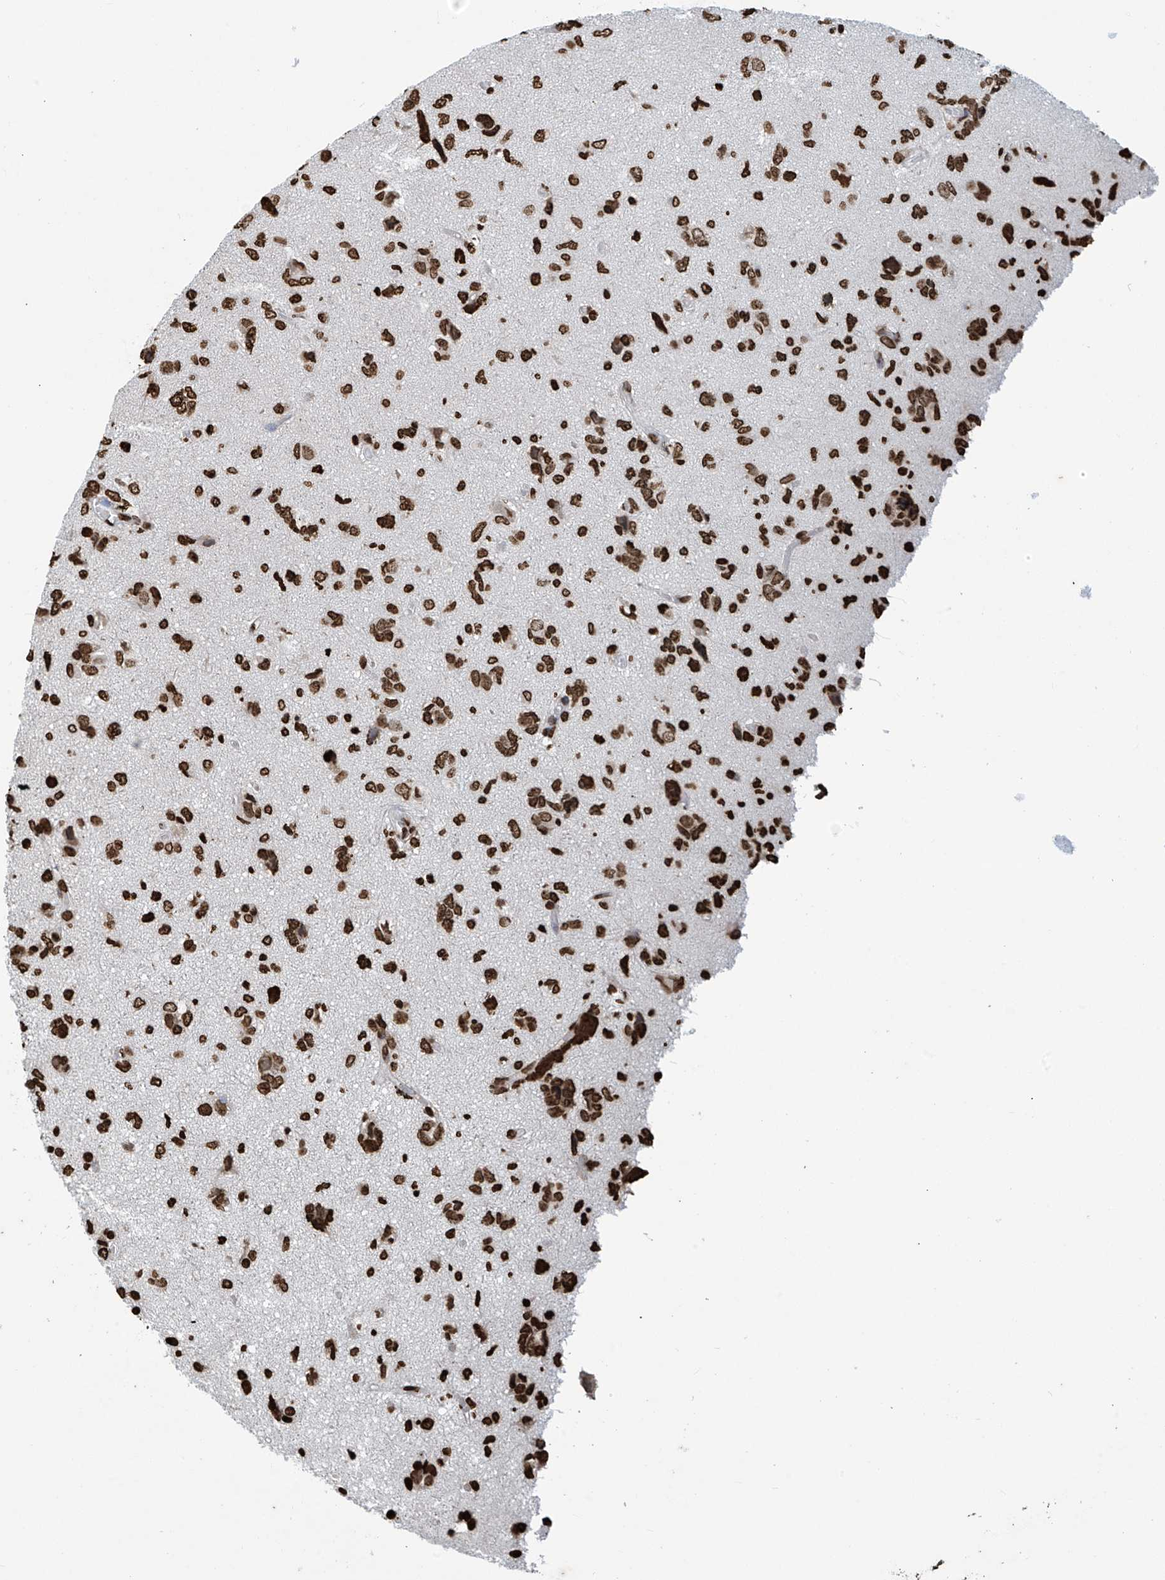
{"staining": {"intensity": "strong", "quantity": ">75%", "location": "nuclear"}, "tissue": "glioma", "cell_type": "Tumor cells", "image_type": "cancer", "snomed": [{"axis": "morphology", "description": "Glioma, malignant, High grade"}, {"axis": "topography", "description": "Brain"}], "caption": "Glioma tissue demonstrates strong nuclear expression in approximately >75% of tumor cells, visualized by immunohistochemistry.", "gene": "DPPA2", "patient": {"sex": "female", "age": 59}}